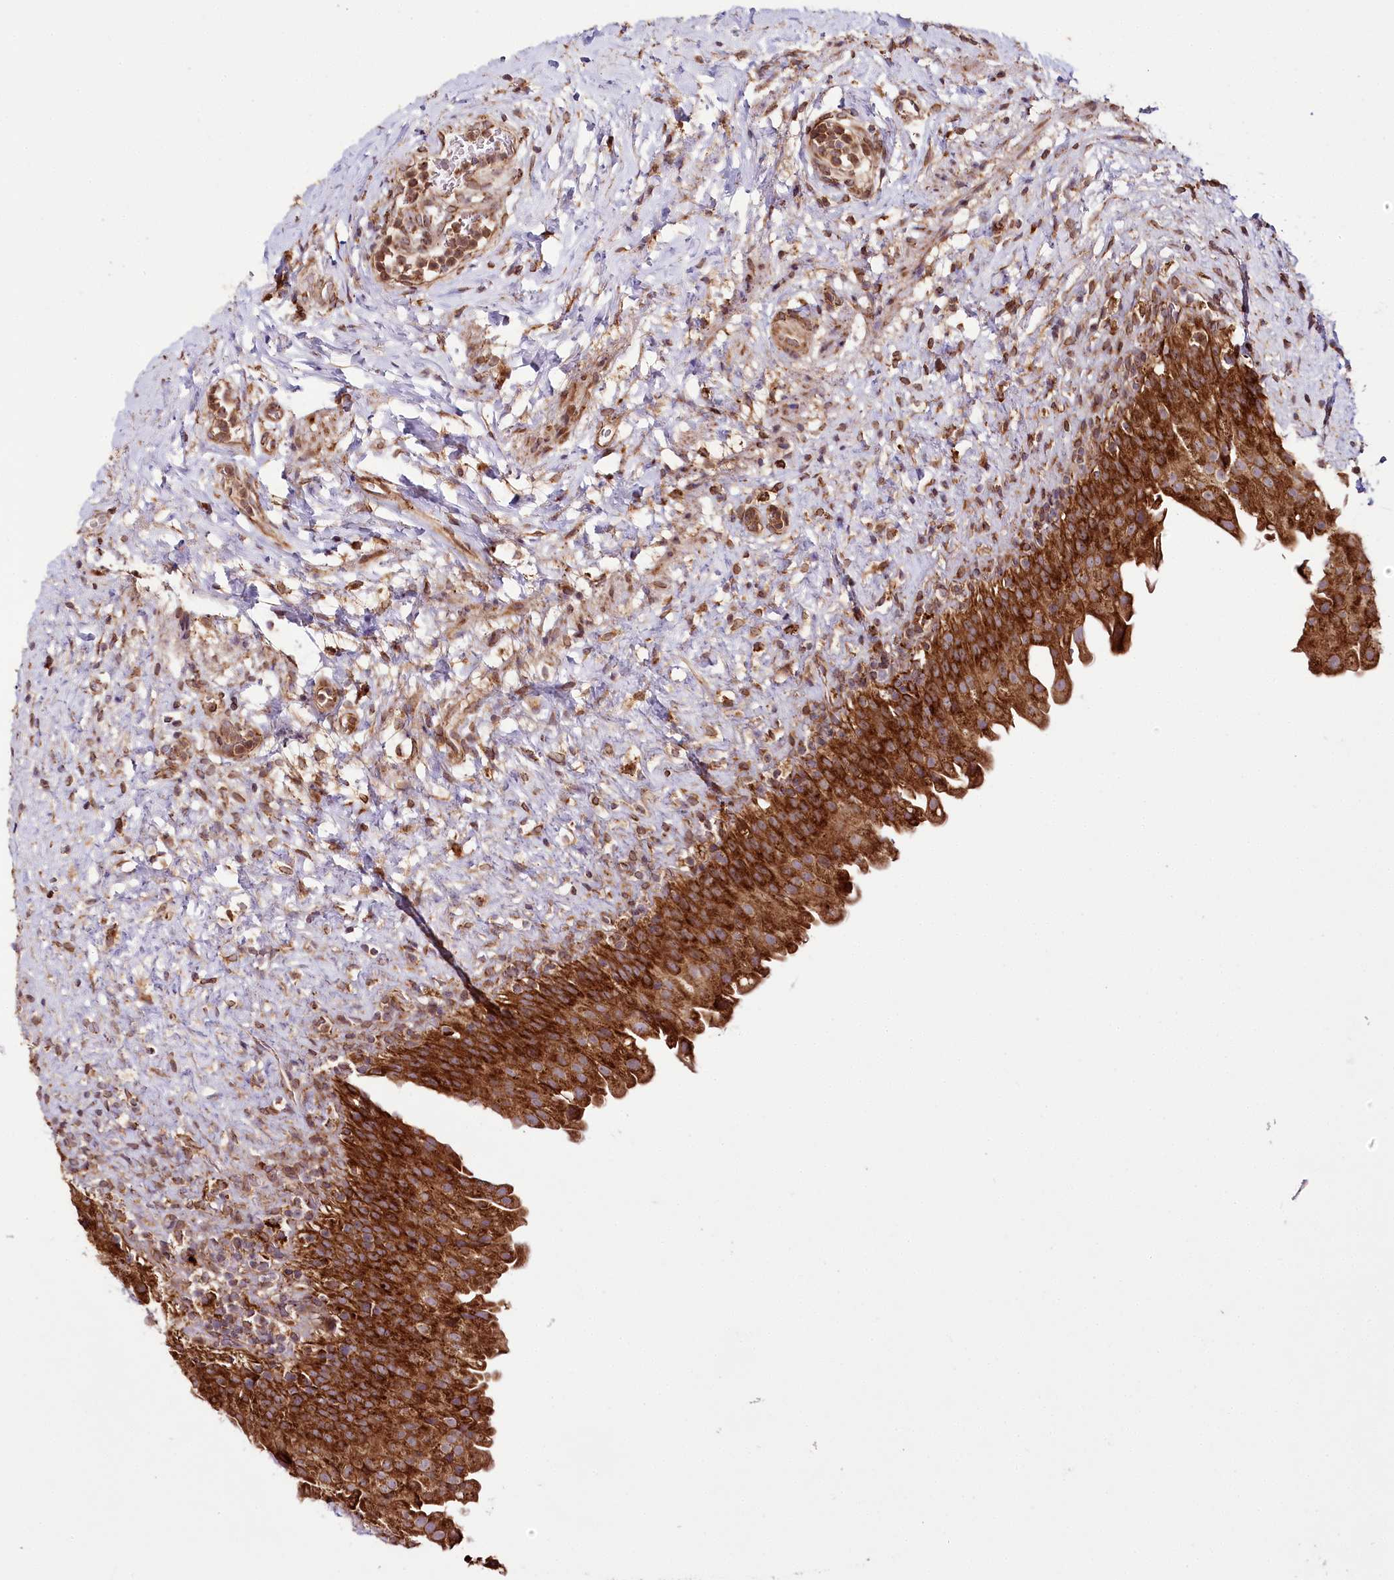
{"staining": {"intensity": "strong", "quantity": ">75%", "location": "cytoplasmic/membranous"}, "tissue": "urinary bladder", "cell_type": "Urothelial cells", "image_type": "normal", "snomed": [{"axis": "morphology", "description": "Normal tissue, NOS"}, {"axis": "topography", "description": "Urinary bladder"}], "caption": "Normal urinary bladder was stained to show a protein in brown. There is high levels of strong cytoplasmic/membranous staining in about >75% of urothelial cells. The staining was performed using DAB (3,3'-diaminobenzidine), with brown indicating positive protein expression. Nuclei are stained blue with hematoxylin.", "gene": "RAB7A", "patient": {"sex": "female", "age": 27}}